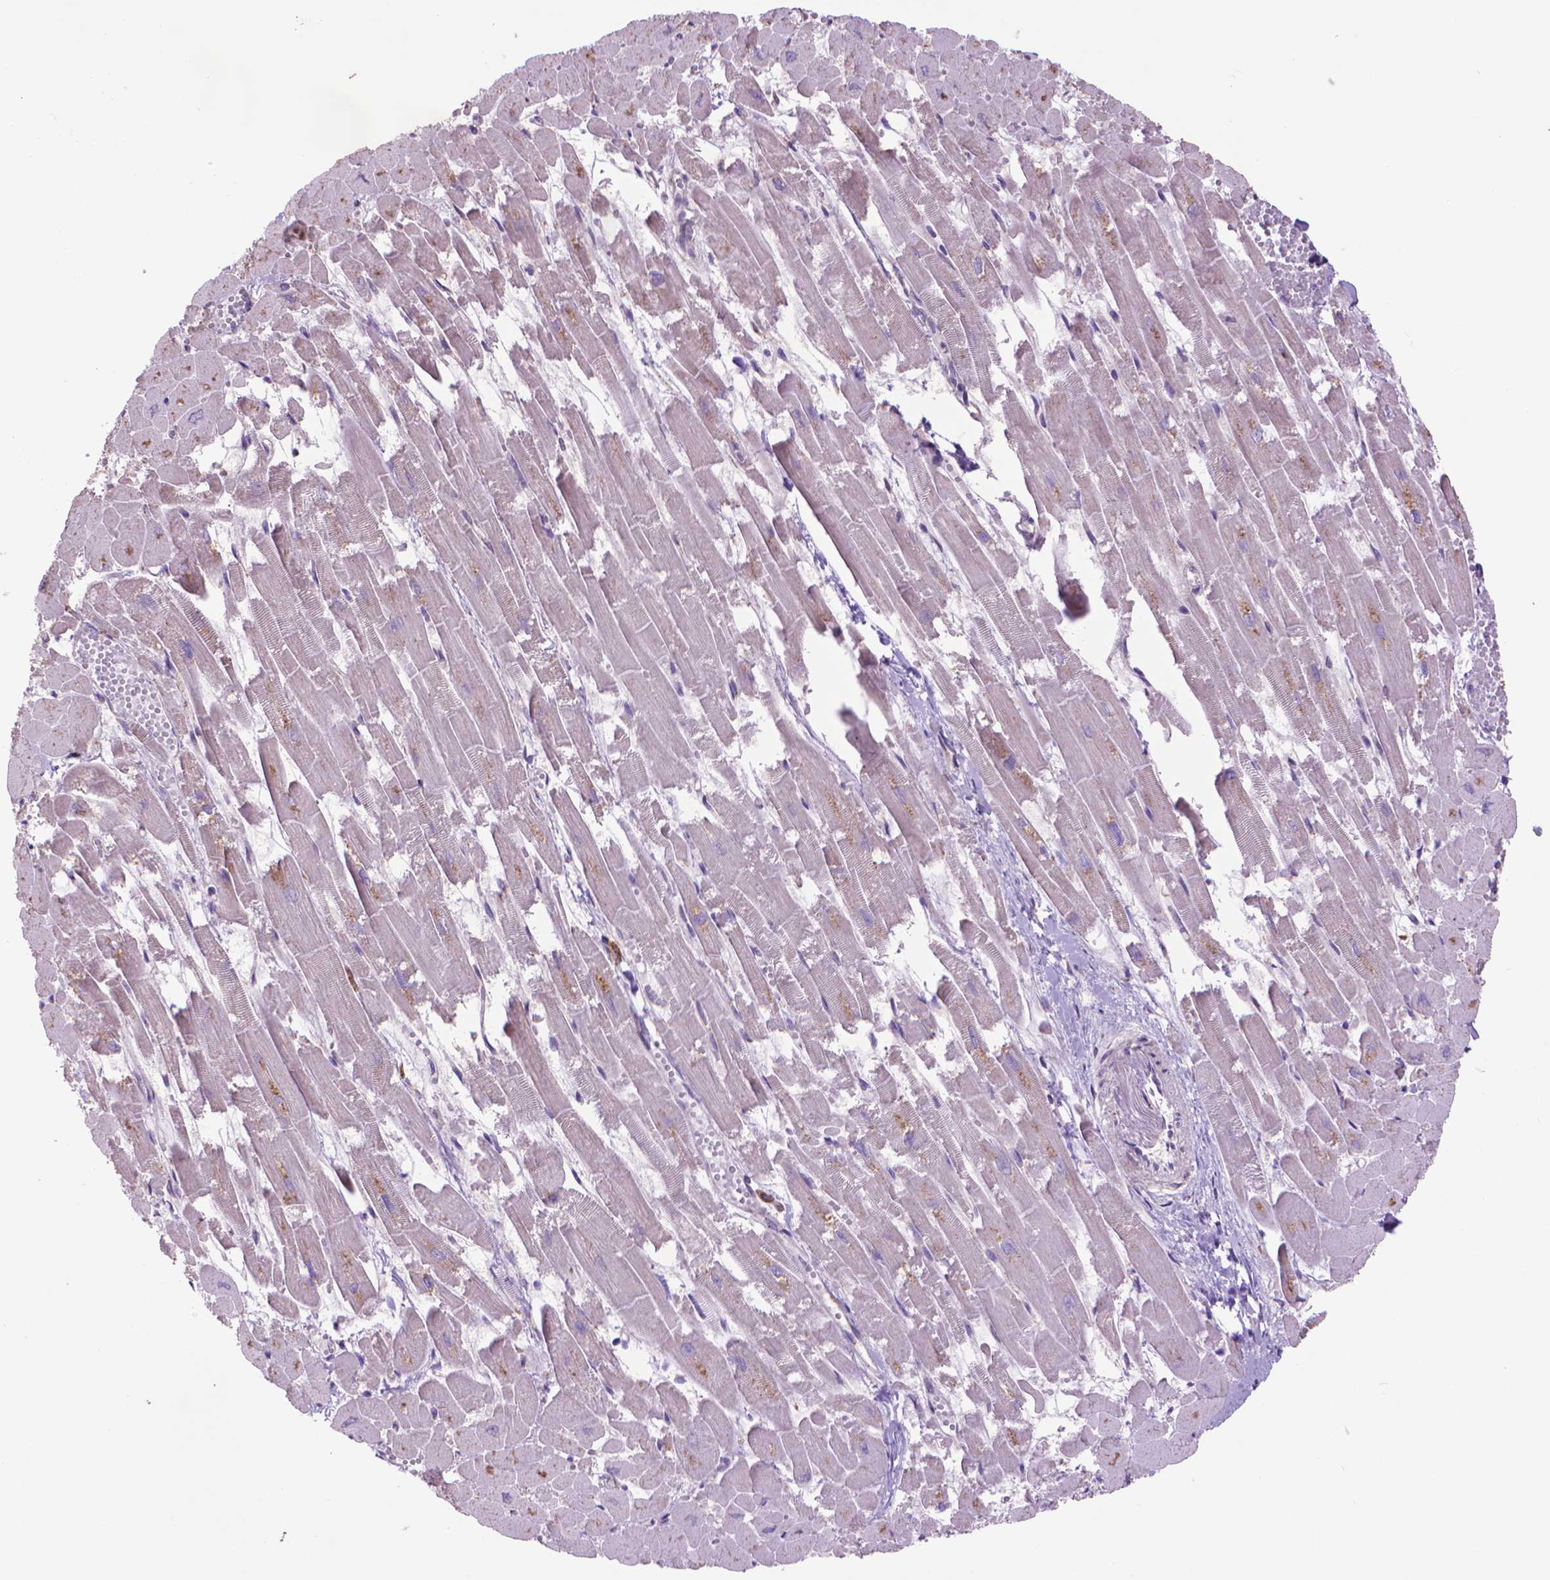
{"staining": {"intensity": "moderate", "quantity": "<25%", "location": "cytoplasmic/membranous"}, "tissue": "heart muscle", "cell_type": "Cardiomyocytes", "image_type": "normal", "snomed": [{"axis": "morphology", "description": "Normal tissue, NOS"}, {"axis": "topography", "description": "Heart"}], "caption": "Normal heart muscle shows moderate cytoplasmic/membranous staining in approximately <25% of cardiomyocytes, visualized by immunohistochemistry.", "gene": "GLB1", "patient": {"sex": "female", "age": 52}}